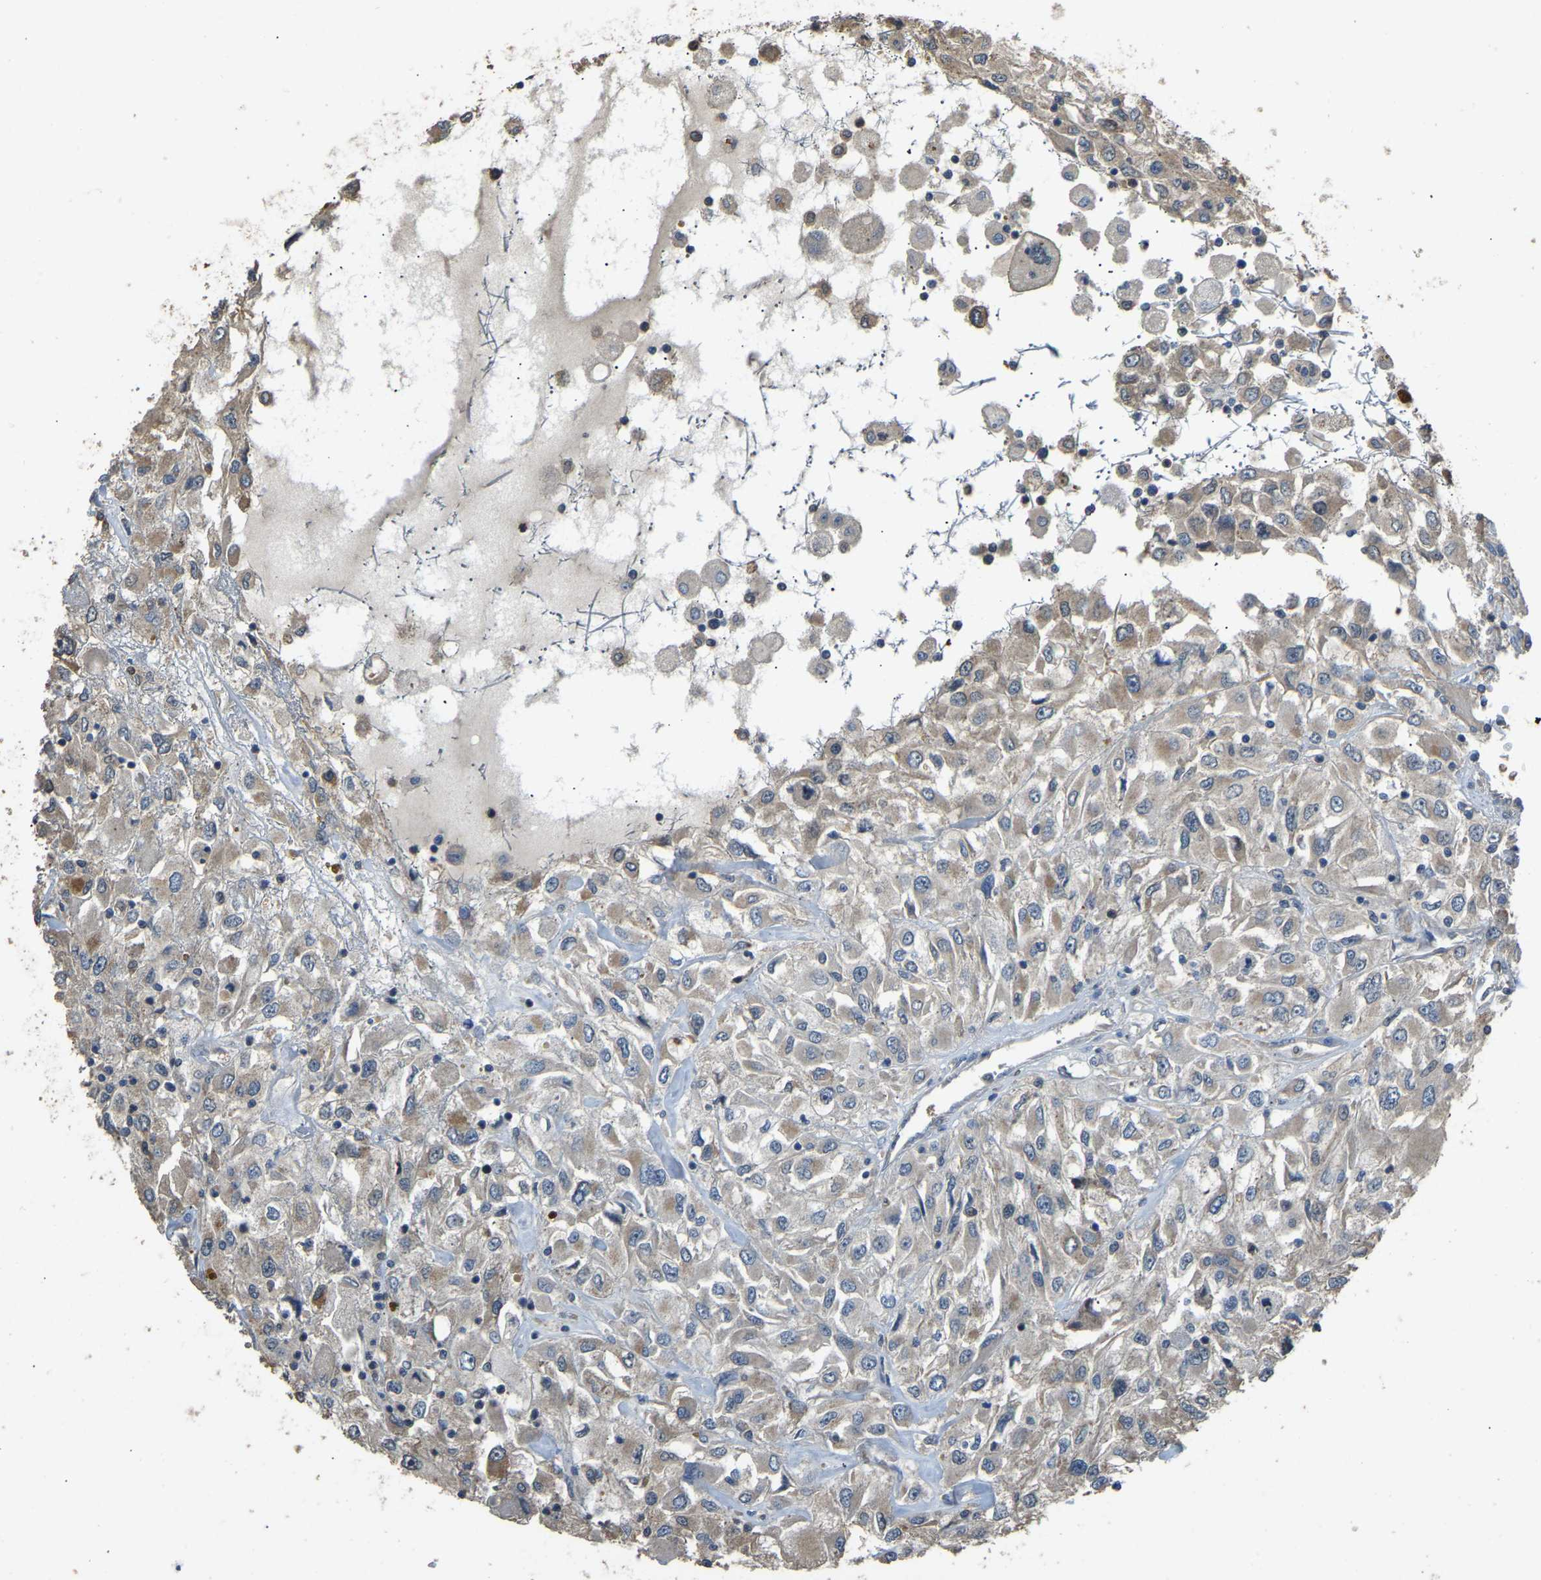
{"staining": {"intensity": "moderate", "quantity": "25%-75%", "location": "cytoplasmic/membranous"}, "tissue": "renal cancer", "cell_type": "Tumor cells", "image_type": "cancer", "snomed": [{"axis": "morphology", "description": "Adenocarcinoma, NOS"}, {"axis": "topography", "description": "Kidney"}], "caption": "The photomicrograph exhibits a brown stain indicating the presence of a protein in the cytoplasmic/membranous of tumor cells in renal cancer.", "gene": "TUFM", "patient": {"sex": "female", "age": 52}}